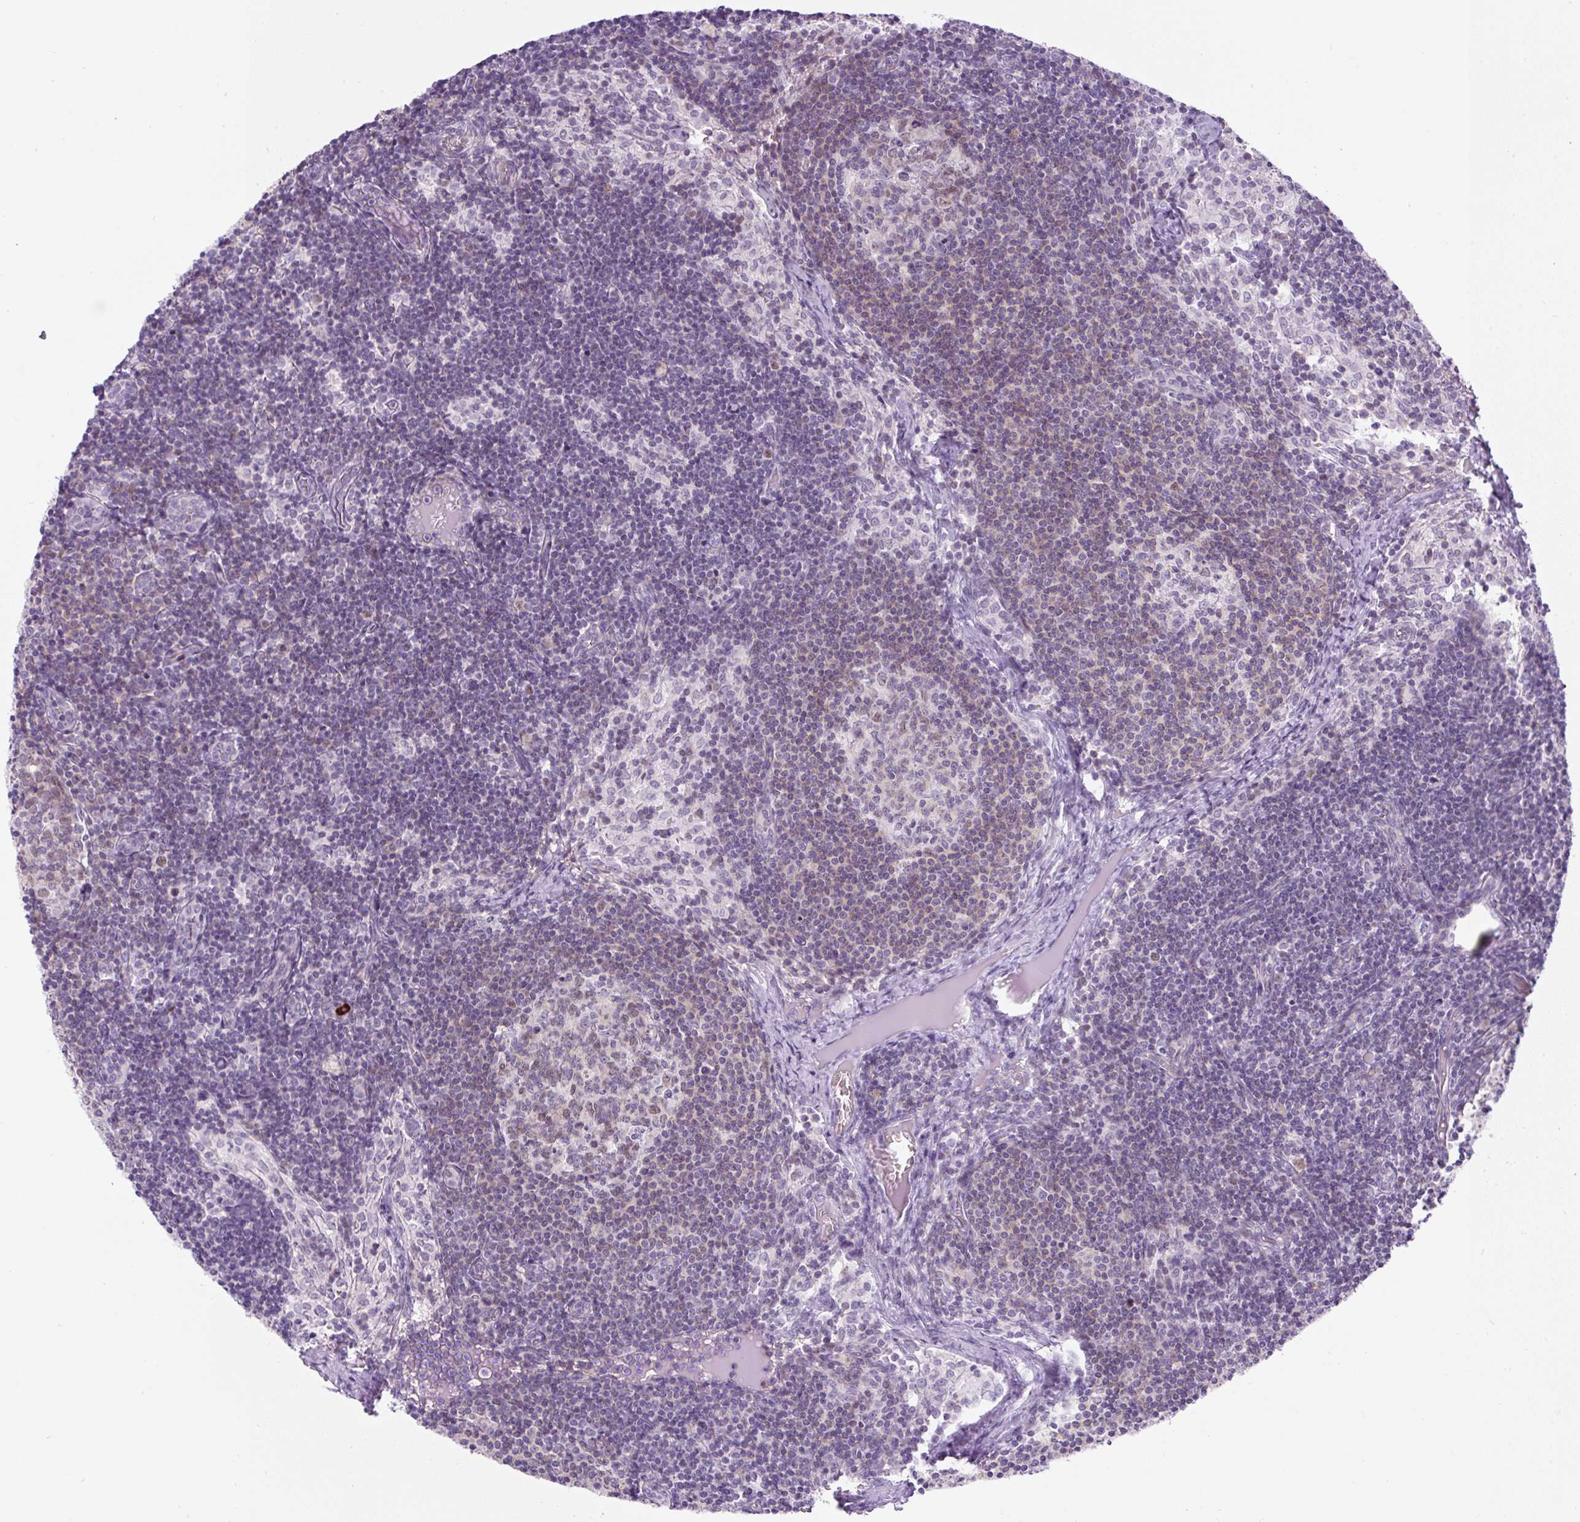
{"staining": {"intensity": "weak", "quantity": "25%-75%", "location": "nuclear"}, "tissue": "lymph node", "cell_type": "Germinal center cells", "image_type": "normal", "snomed": [{"axis": "morphology", "description": "Normal tissue, NOS"}, {"axis": "topography", "description": "Lymph node"}], "caption": "Human lymph node stained with a protein marker exhibits weak staining in germinal center cells.", "gene": "ADAMTS19", "patient": {"sex": "female", "age": 31}}